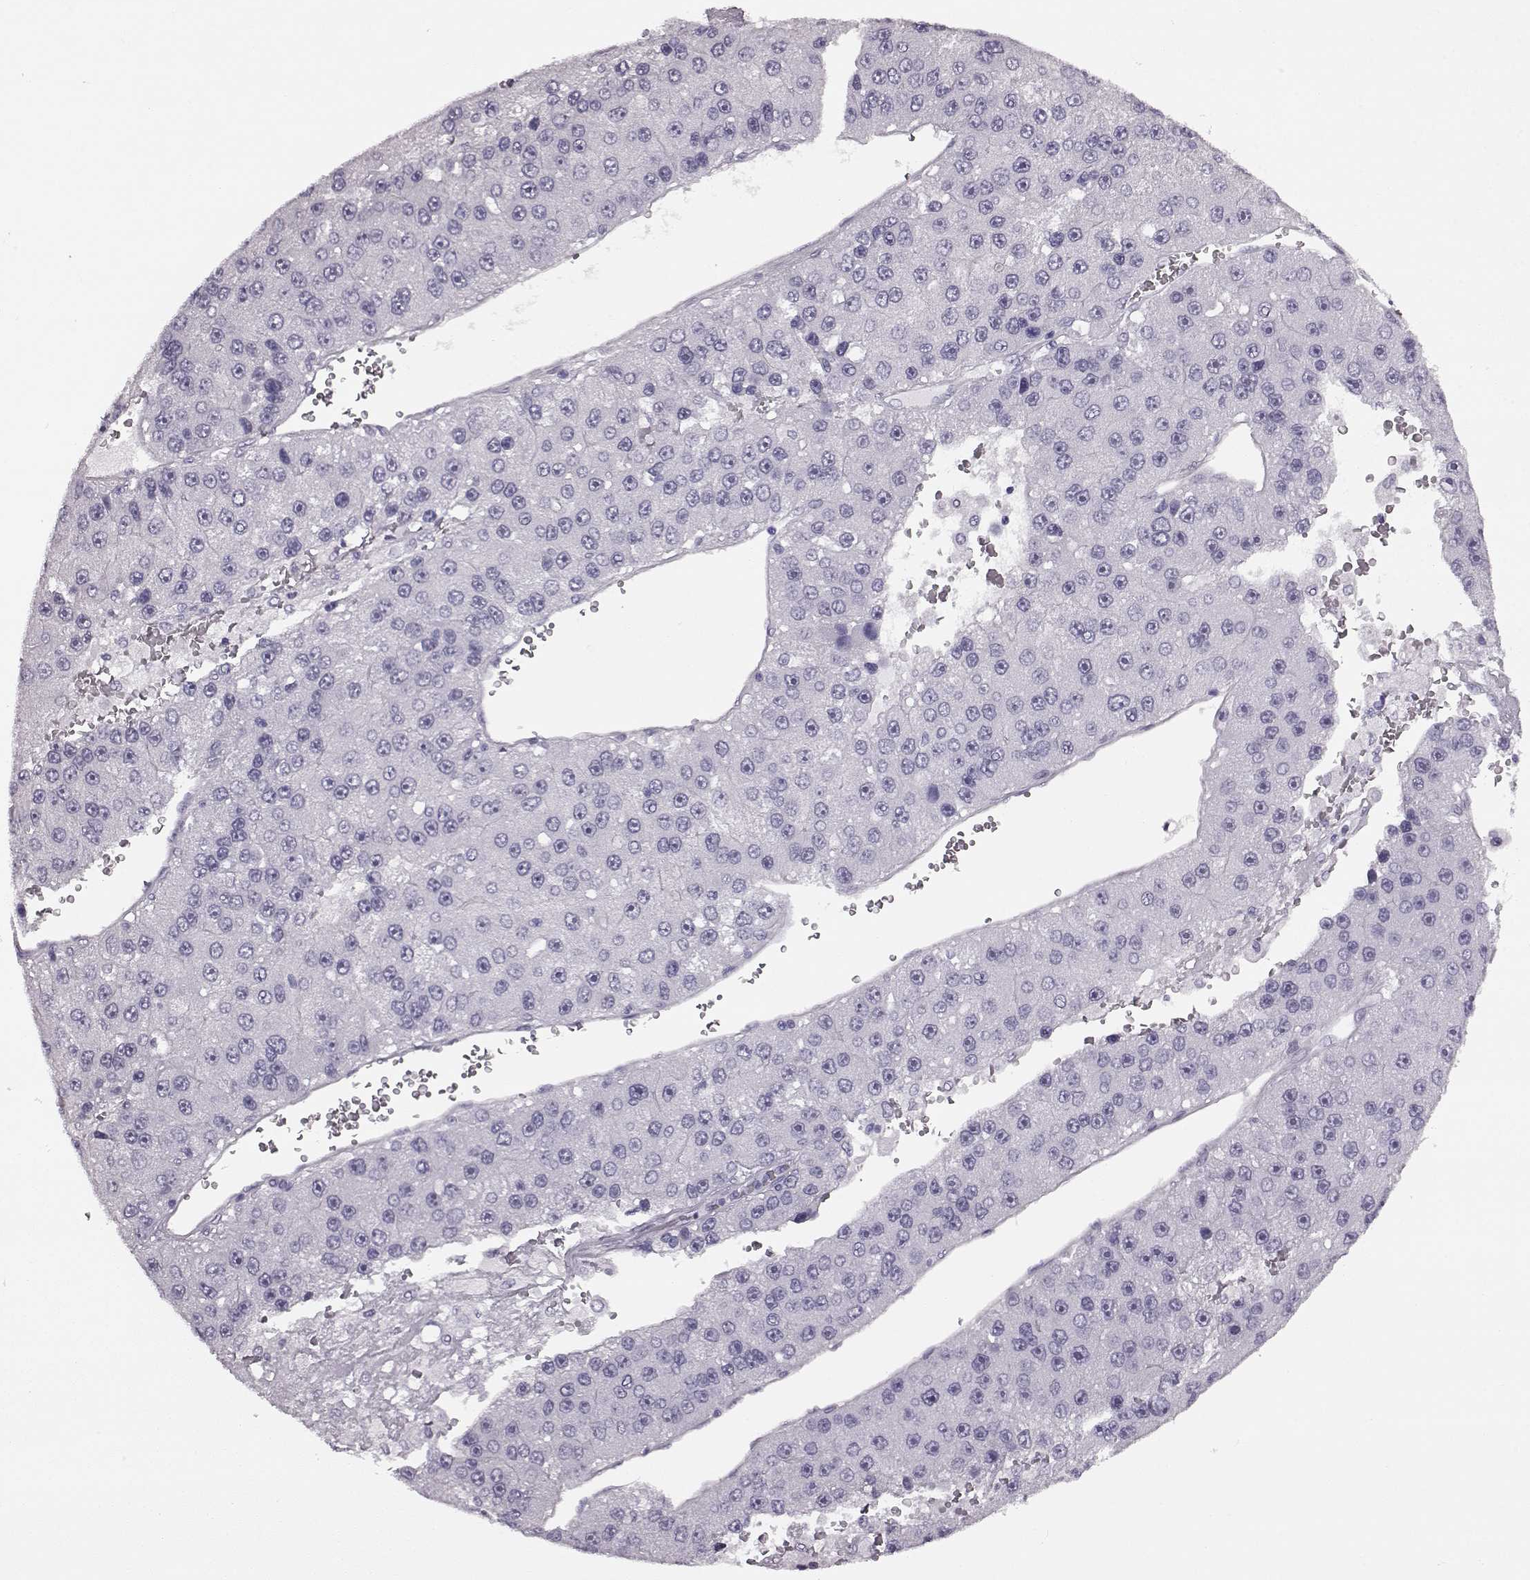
{"staining": {"intensity": "negative", "quantity": "none", "location": "none"}, "tissue": "liver cancer", "cell_type": "Tumor cells", "image_type": "cancer", "snomed": [{"axis": "morphology", "description": "Carcinoma, Hepatocellular, NOS"}, {"axis": "topography", "description": "Liver"}], "caption": "This is a micrograph of immunohistochemistry (IHC) staining of hepatocellular carcinoma (liver), which shows no staining in tumor cells.", "gene": "PRPH2", "patient": {"sex": "female", "age": 73}}